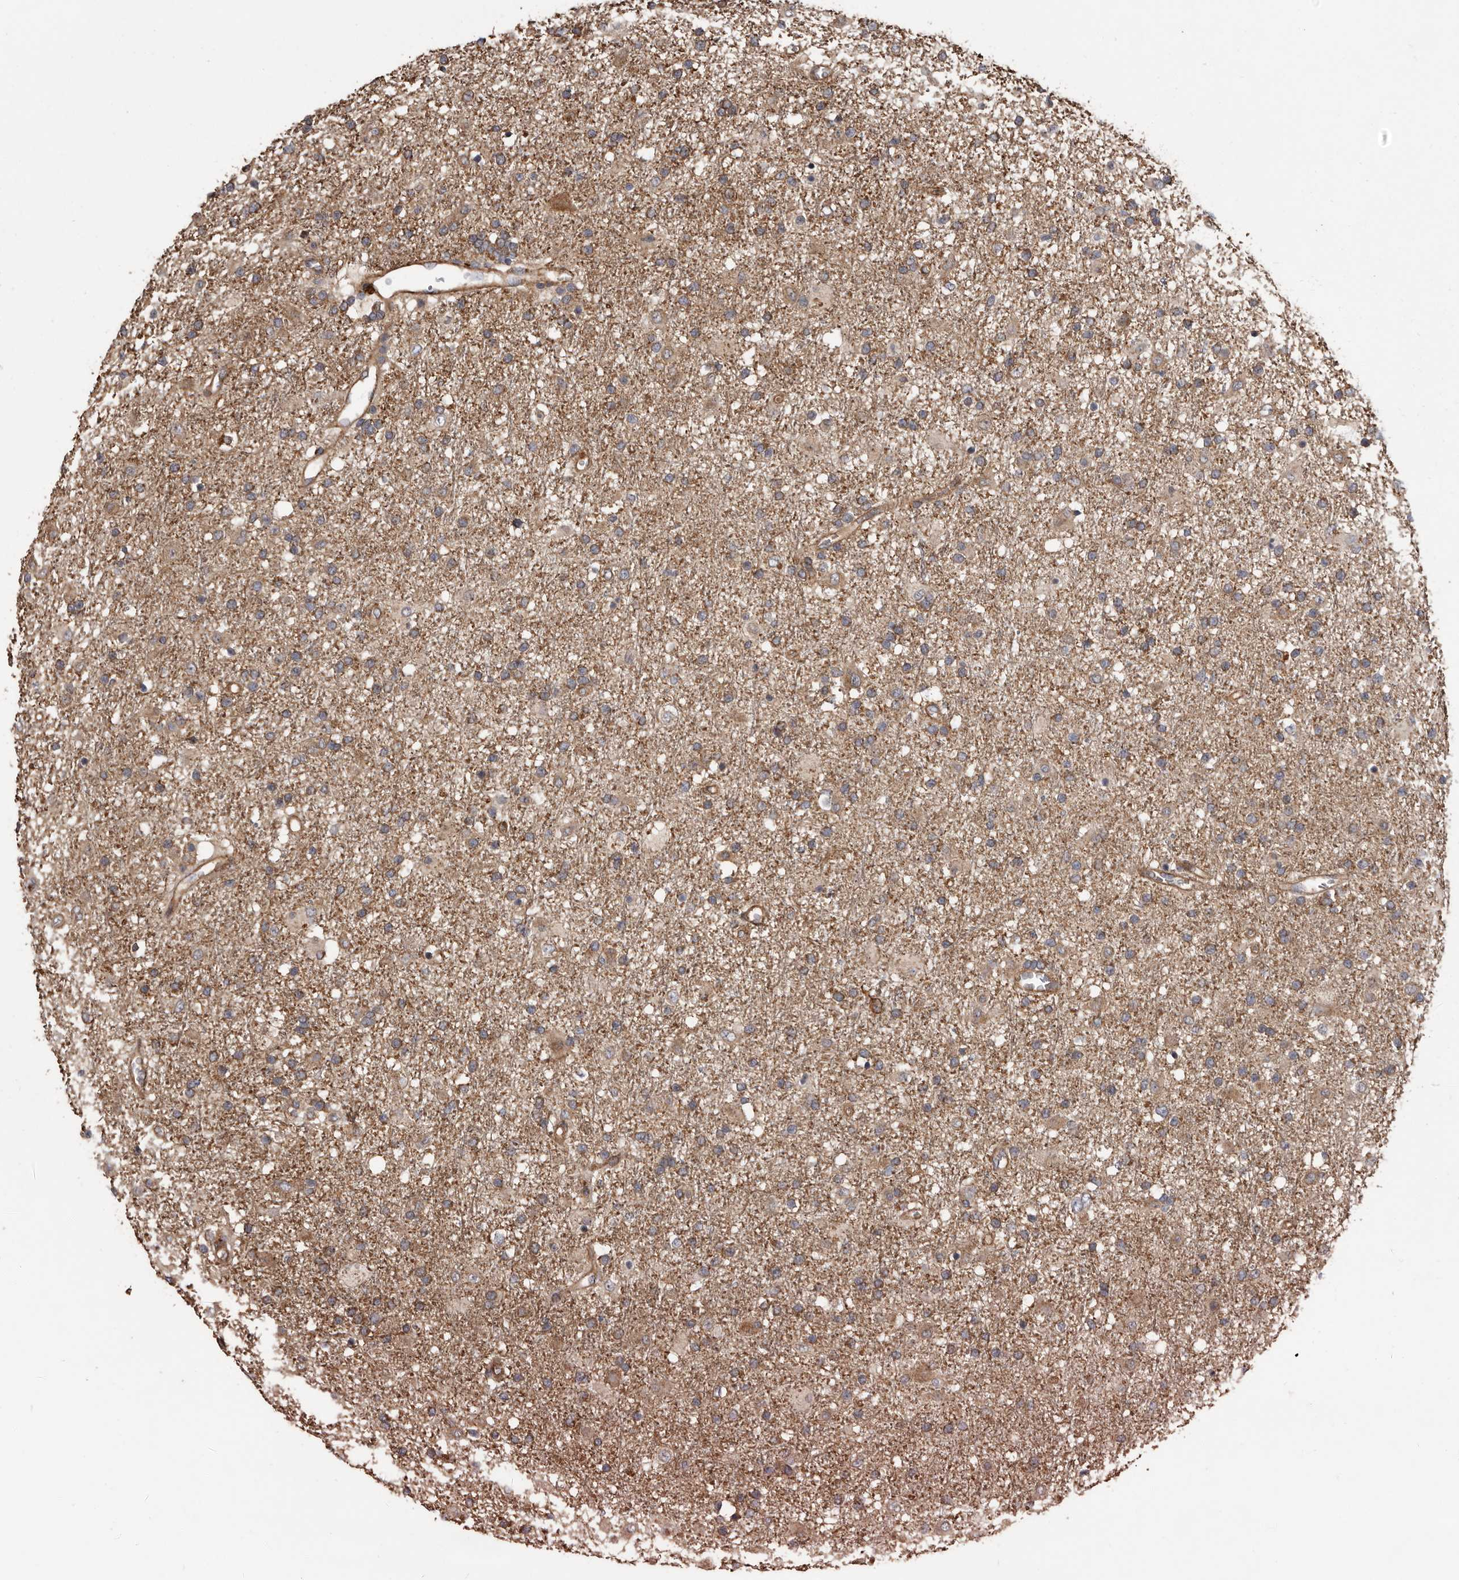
{"staining": {"intensity": "weak", "quantity": "<25%", "location": "cytoplasmic/membranous"}, "tissue": "glioma", "cell_type": "Tumor cells", "image_type": "cancer", "snomed": [{"axis": "morphology", "description": "Glioma, malignant, Low grade"}, {"axis": "topography", "description": "Brain"}], "caption": "Low-grade glioma (malignant) stained for a protein using IHC demonstrates no expression tumor cells.", "gene": "ARHGEF5", "patient": {"sex": "male", "age": 65}}